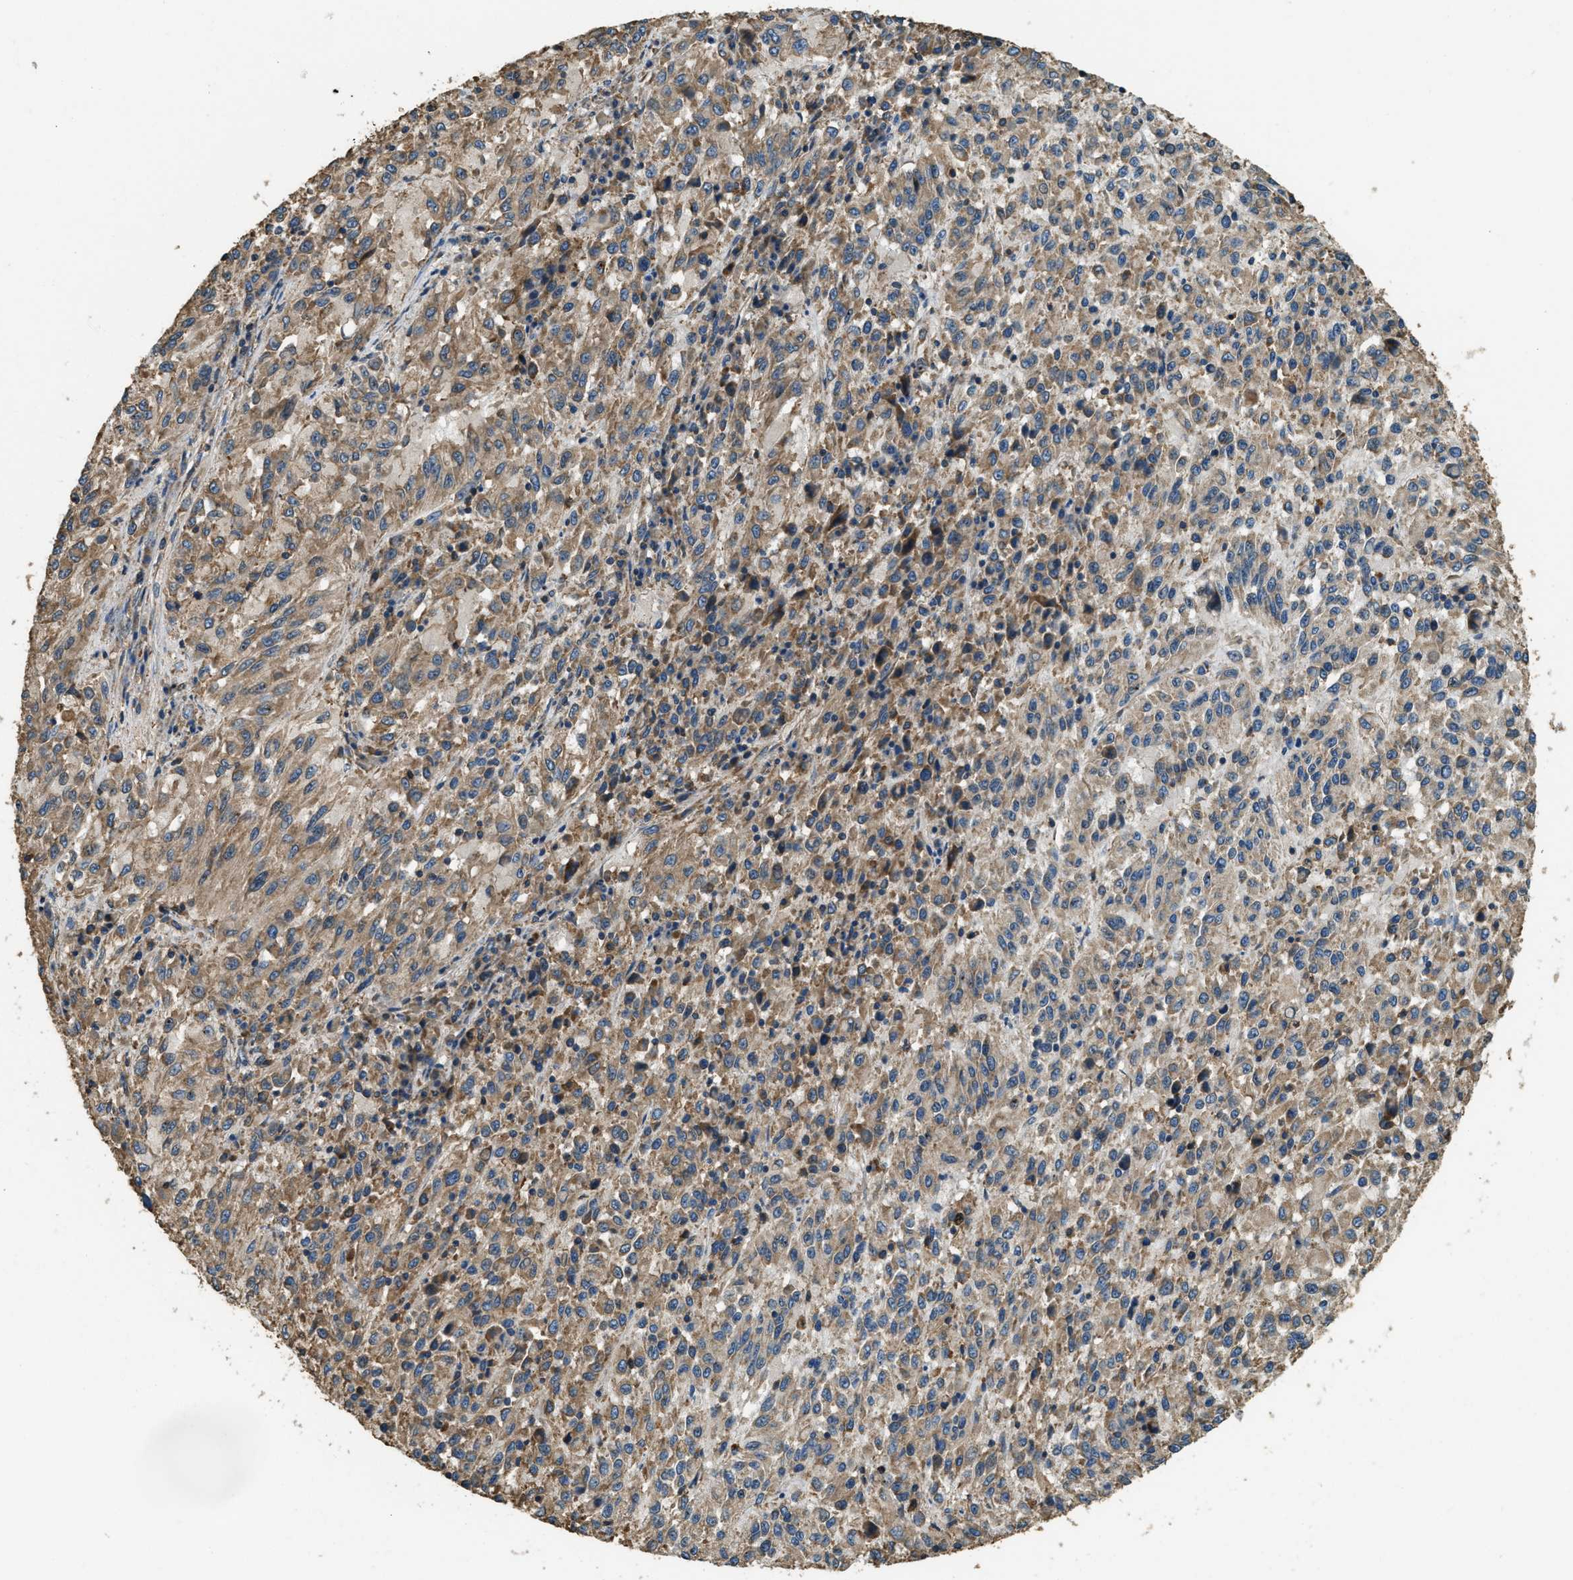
{"staining": {"intensity": "moderate", "quantity": "25%-75%", "location": "cytoplasmic/membranous"}, "tissue": "melanoma", "cell_type": "Tumor cells", "image_type": "cancer", "snomed": [{"axis": "morphology", "description": "Malignant melanoma, Metastatic site"}, {"axis": "topography", "description": "Lung"}], "caption": "The photomicrograph demonstrates a brown stain indicating the presence of a protein in the cytoplasmic/membranous of tumor cells in melanoma.", "gene": "ERGIC1", "patient": {"sex": "male", "age": 64}}